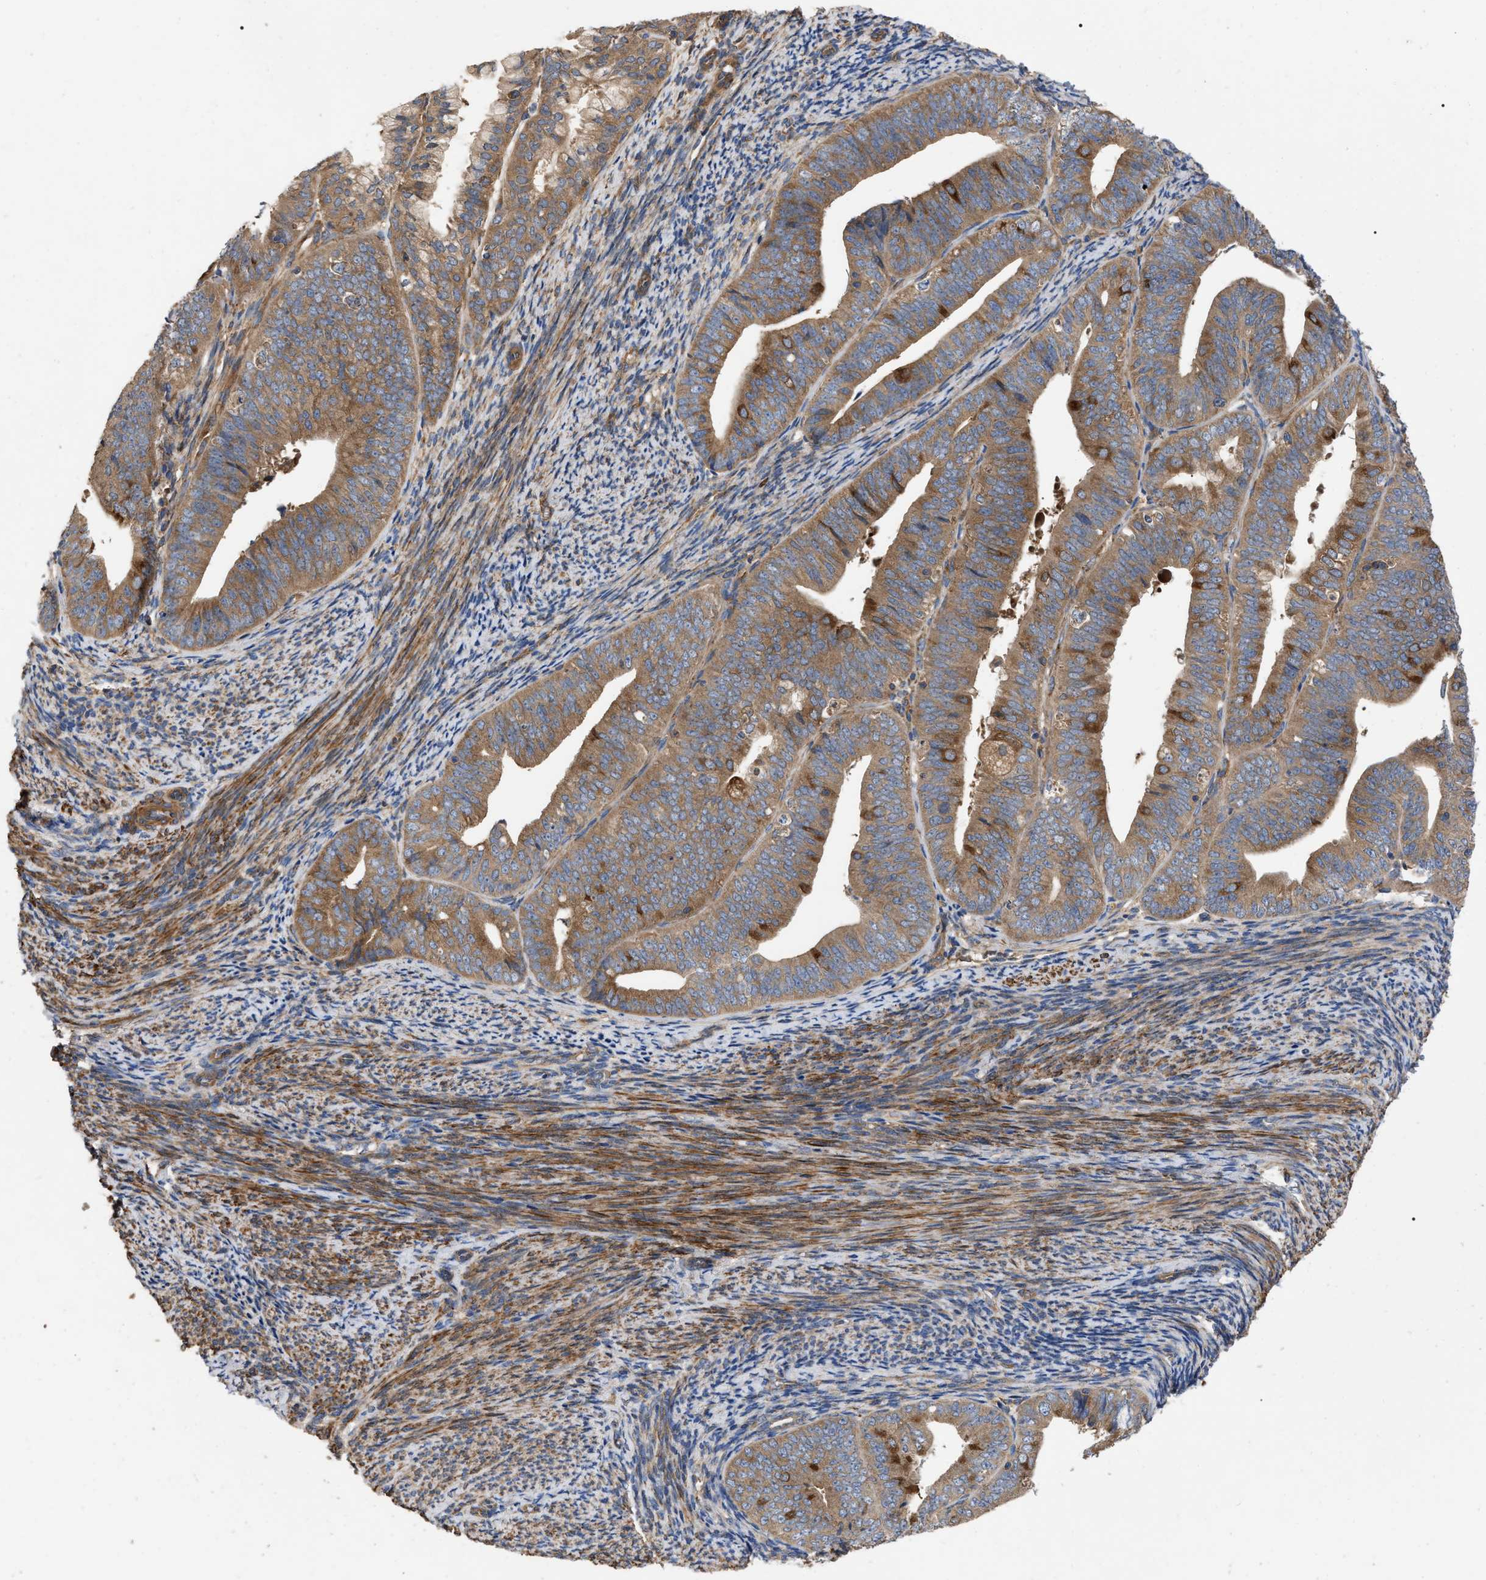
{"staining": {"intensity": "moderate", "quantity": ">75%", "location": "cytoplasmic/membranous"}, "tissue": "endometrial cancer", "cell_type": "Tumor cells", "image_type": "cancer", "snomed": [{"axis": "morphology", "description": "Adenocarcinoma, NOS"}, {"axis": "topography", "description": "Endometrium"}], "caption": "This is a micrograph of IHC staining of endometrial cancer, which shows moderate expression in the cytoplasmic/membranous of tumor cells.", "gene": "RABEP1", "patient": {"sex": "female", "age": 63}}